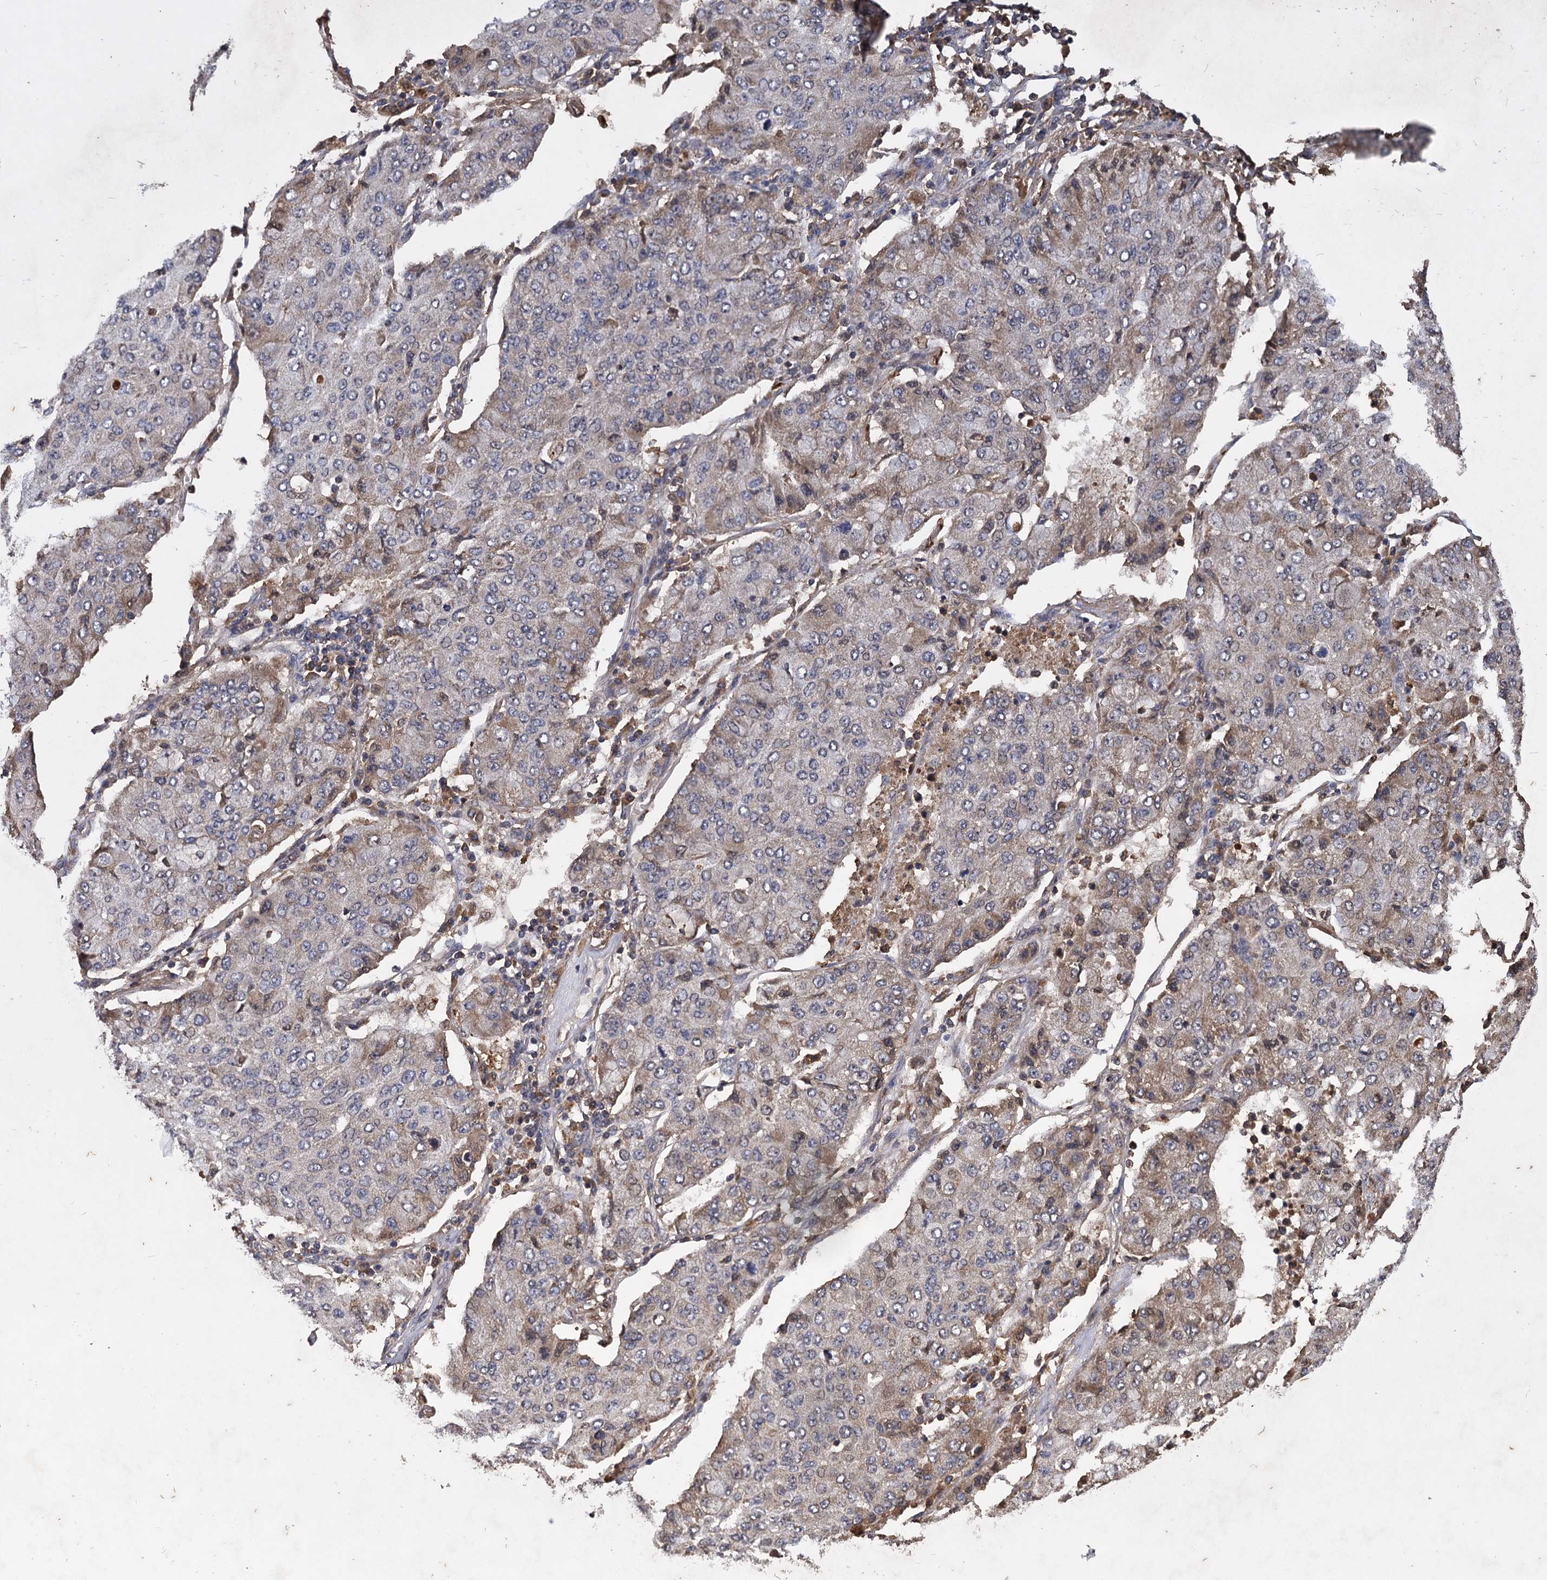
{"staining": {"intensity": "weak", "quantity": "25%-75%", "location": "cytoplasmic/membranous"}, "tissue": "lung cancer", "cell_type": "Tumor cells", "image_type": "cancer", "snomed": [{"axis": "morphology", "description": "Squamous cell carcinoma, NOS"}, {"axis": "topography", "description": "Lung"}], "caption": "Tumor cells exhibit low levels of weak cytoplasmic/membranous positivity in about 25%-75% of cells in squamous cell carcinoma (lung).", "gene": "GCLC", "patient": {"sex": "male", "age": 74}}